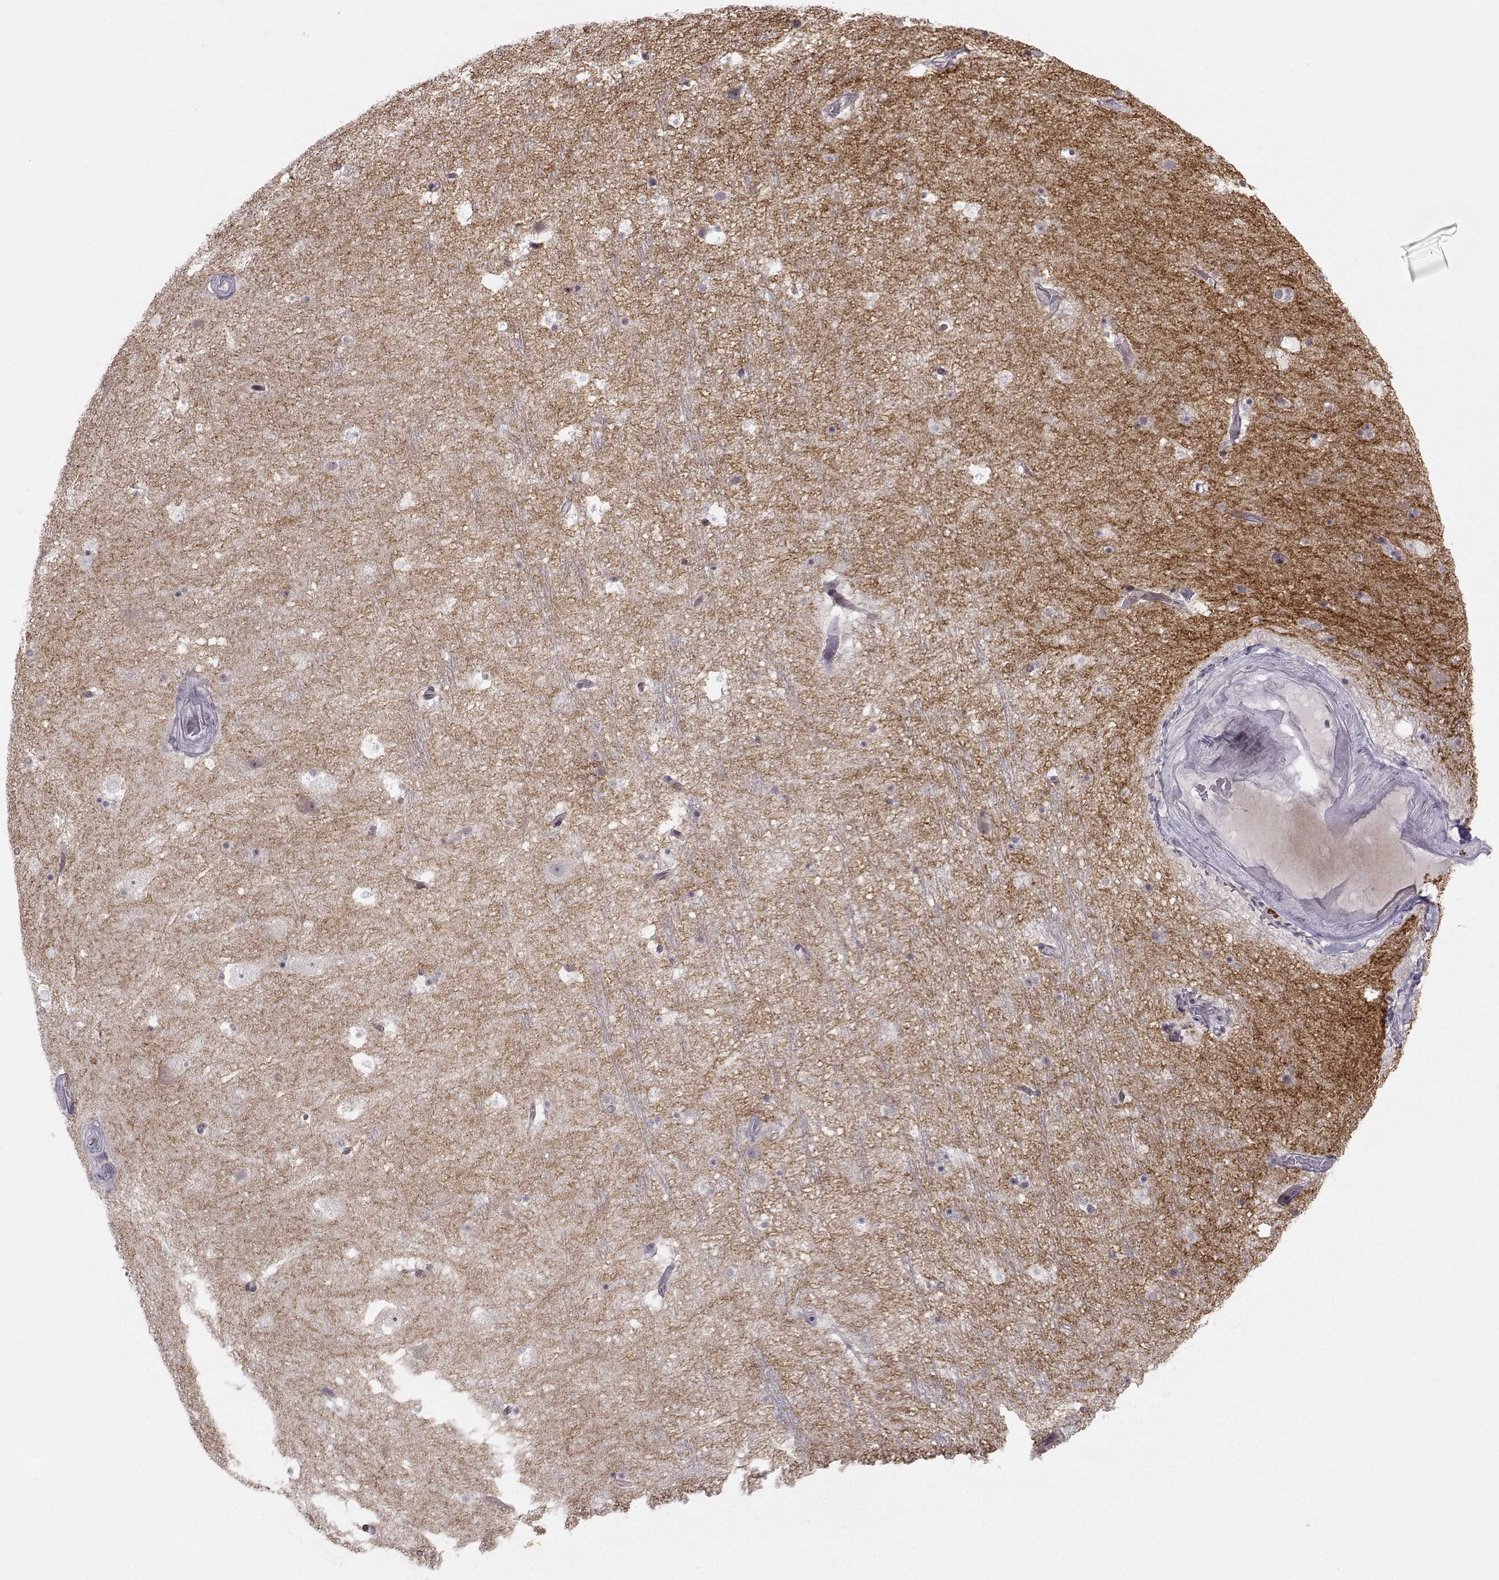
{"staining": {"intensity": "negative", "quantity": "none", "location": "none"}, "tissue": "hippocampus", "cell_type": "Glial cells", "image_type": "normal", "snomed": [{"axis": "morphology", "description": "Normal tissue, NOS"}, {"axis": "topography", "description": "Hippocampus"}], "caption": "Glial cells show no significant staining in benign hippocampus. (DAB IHC with hematoxylin counter stain).", "gene": "LRP8", "patient": {"sex": "male", "age": 51}}